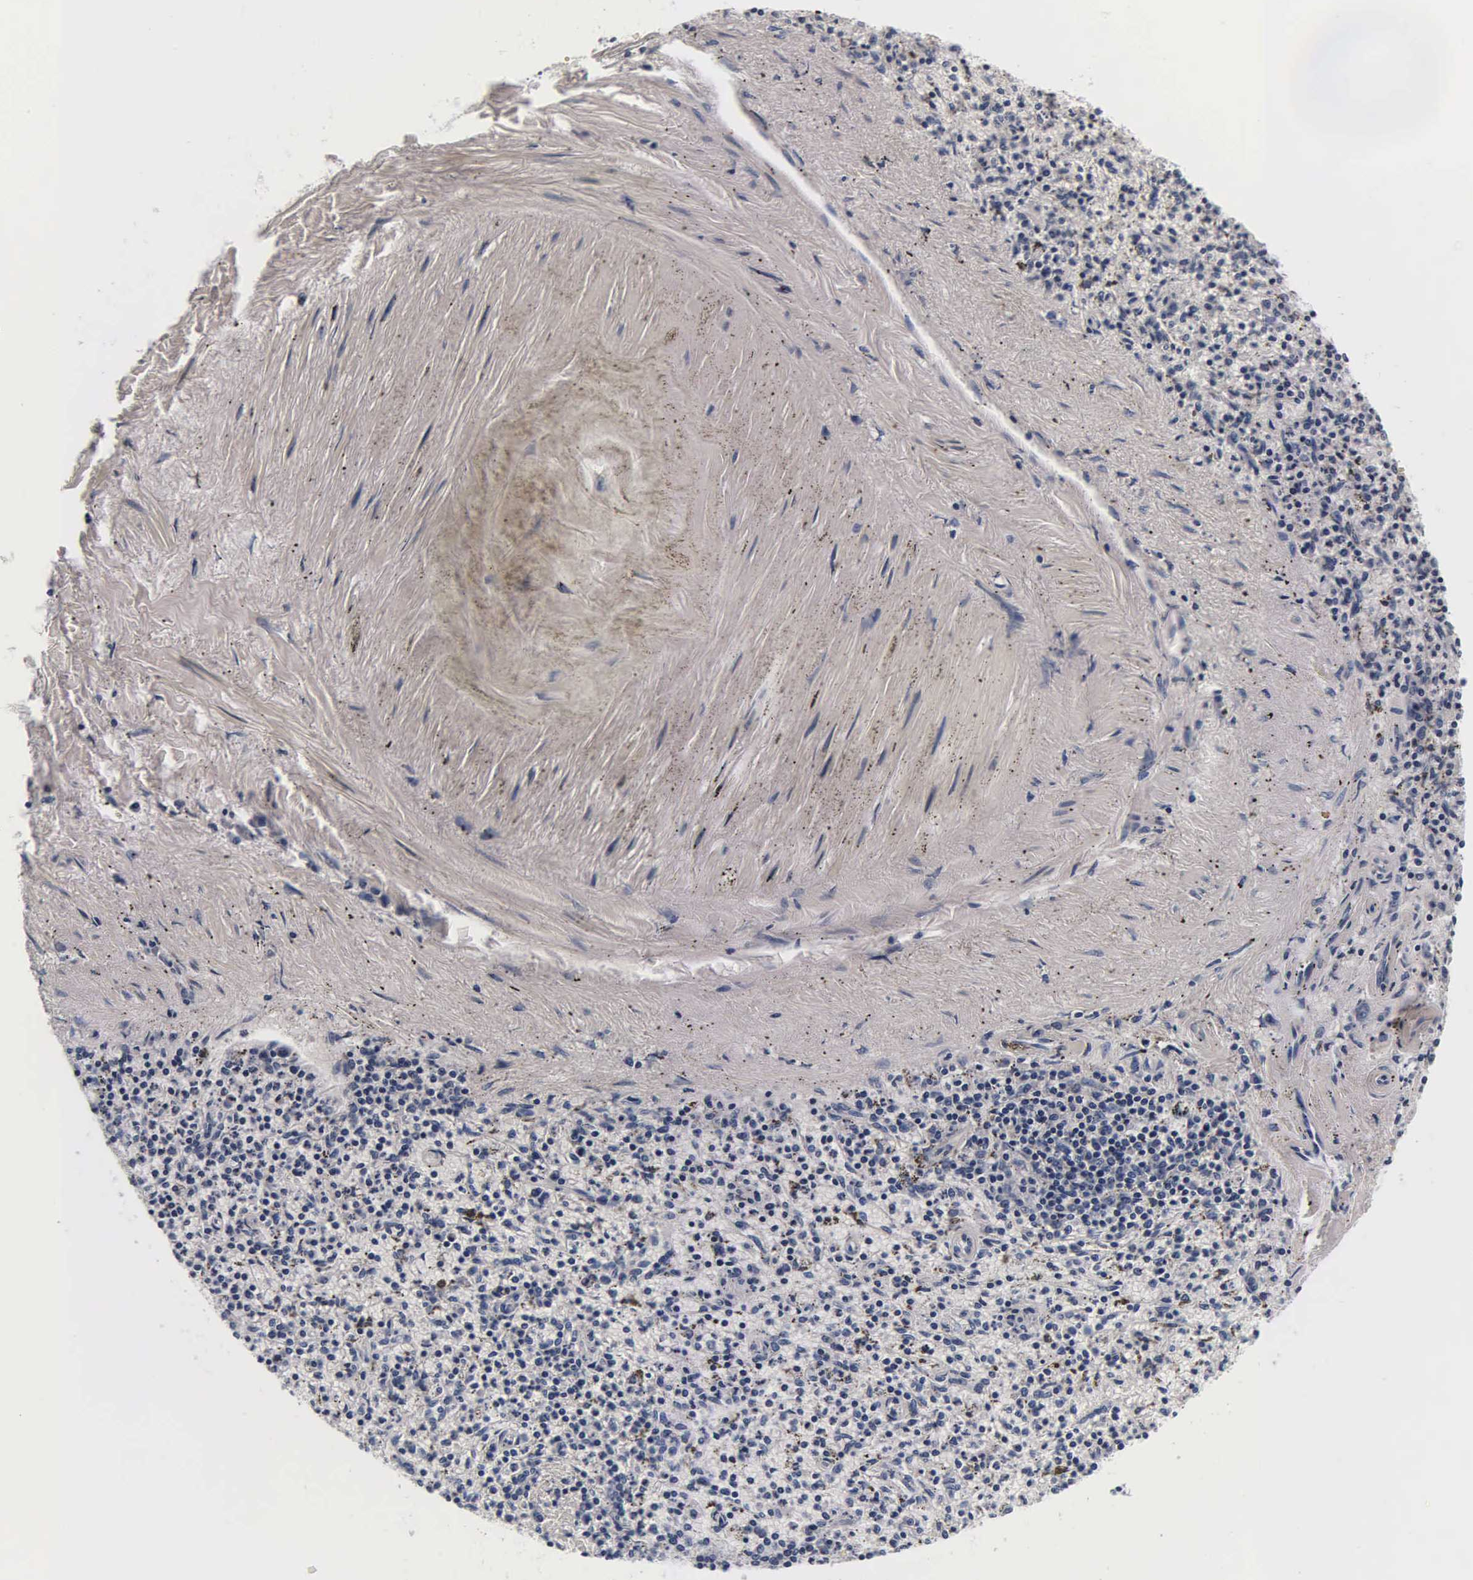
{"staining": {"intensity": "negative", "quantity": "none", "location": "none"}, "tissue": "spleen", "cell_type": "Cells in red pulp", "image_type": "normal", "snomed": [{"axis": "morphology", "description": "Normal tissue, NOS"}, {"axis": "topography", "description": "Spleen"}], "caption": "This is an immunohistochemistry (IHC) histopathology image of normal spleen. There is no expression in cells in red pulp.", "gene": "TG", "patient": {"sex": "male", "age": 72}}